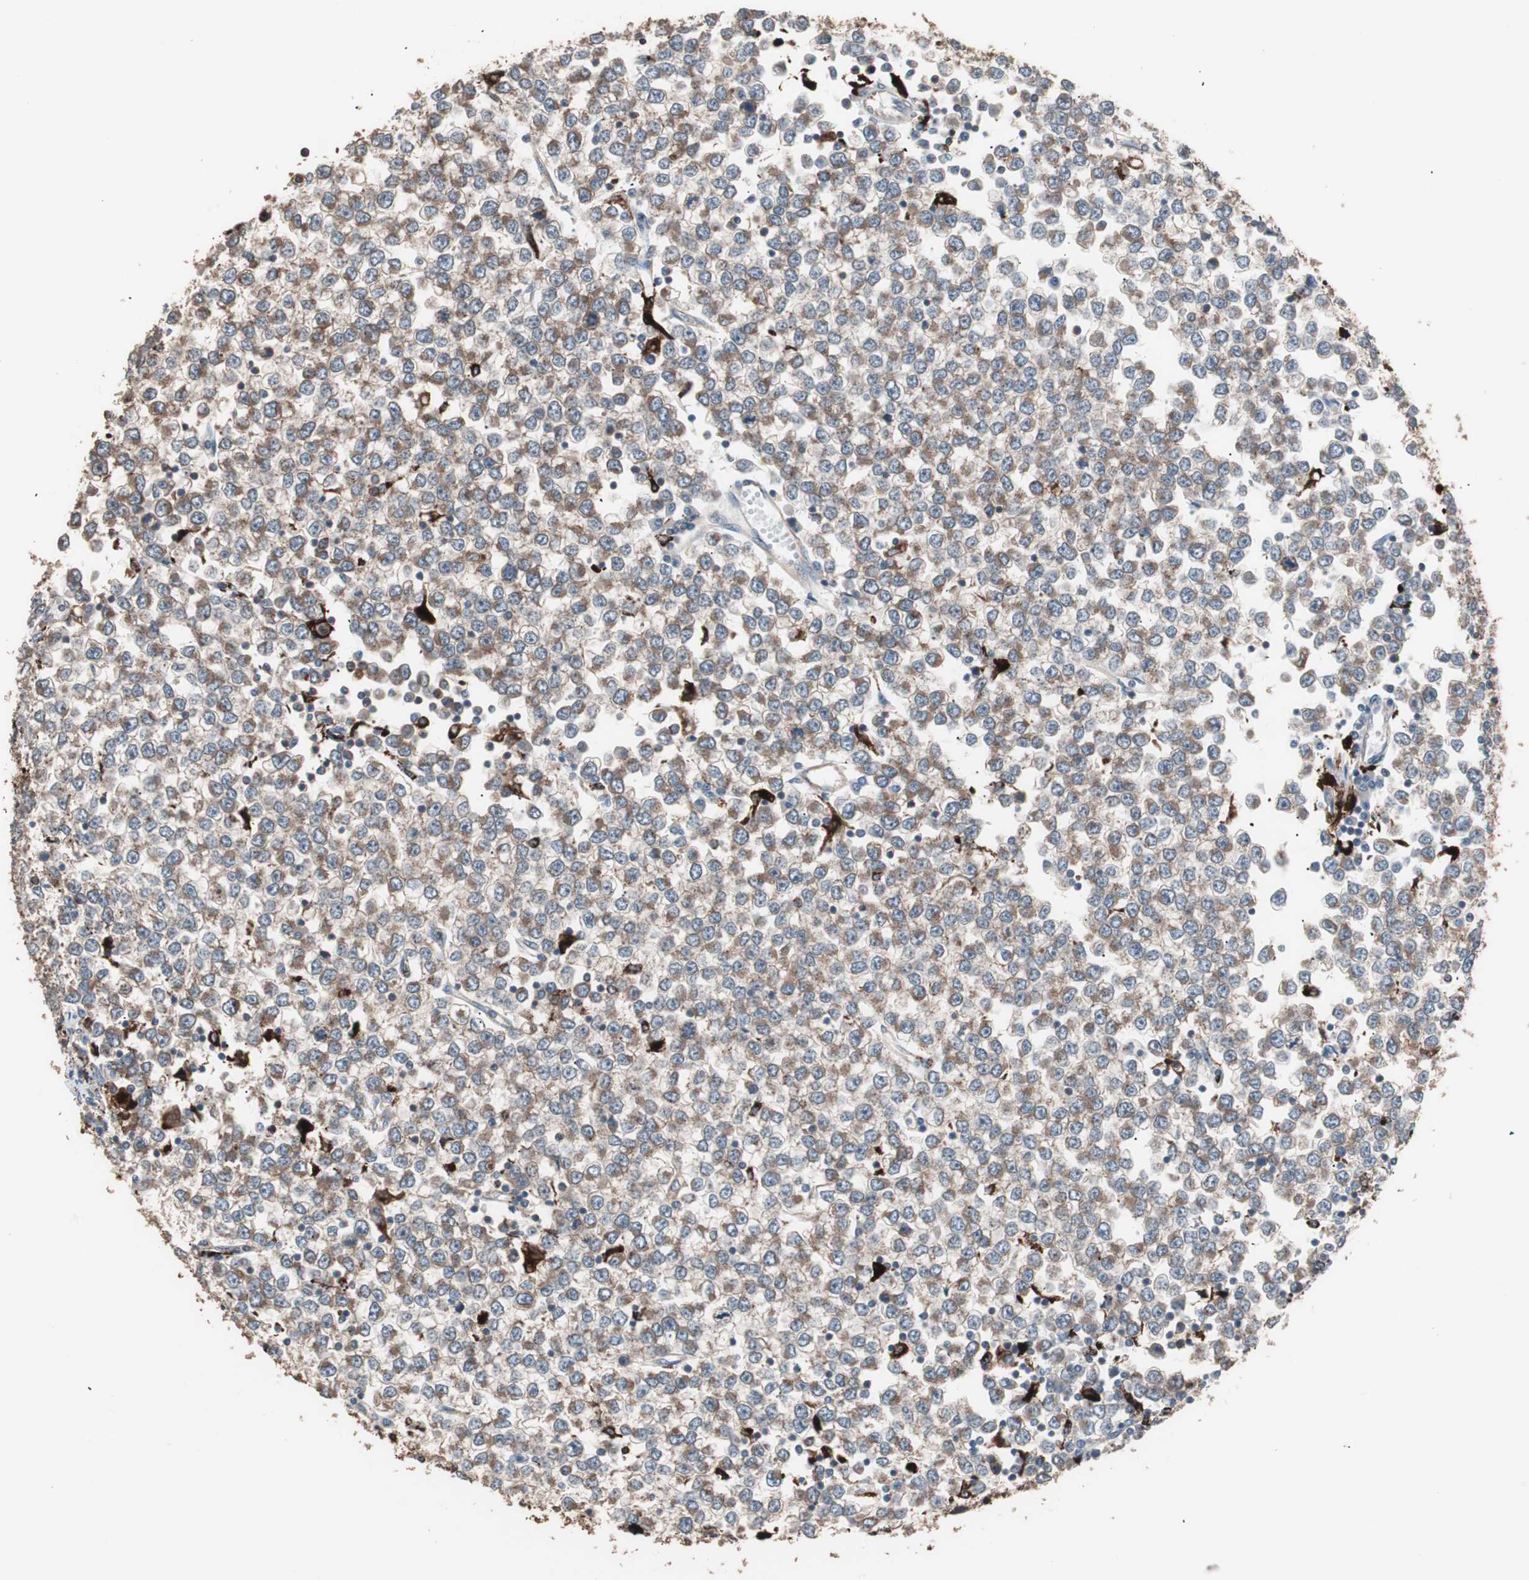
{"staining": {"intensity": "moderate", "quantity": ">75%", "location": "cytoplasmic/membranous"}, "tissue": "testis cancer", "cell_type": "Tumor cells", "image_type": "cancer", "snomed": [{"axis": "morphology", "description": "Seminoma, NOS"}, {"axis": "topography", "description": "Testis"}], "caption": "IHC histopathology image of neoplastic tissue: testis cancer (seminoma) stained using immunohistochemistry (IHC) reveals medium levels of moderate protein expression localized specifically in the cytoplasmic/membranous of tumor cells, appearing as a cytoplasmic/membranous brown color.", "gene": "CCT3", "patient": {"sex": "male", "age": 65}}